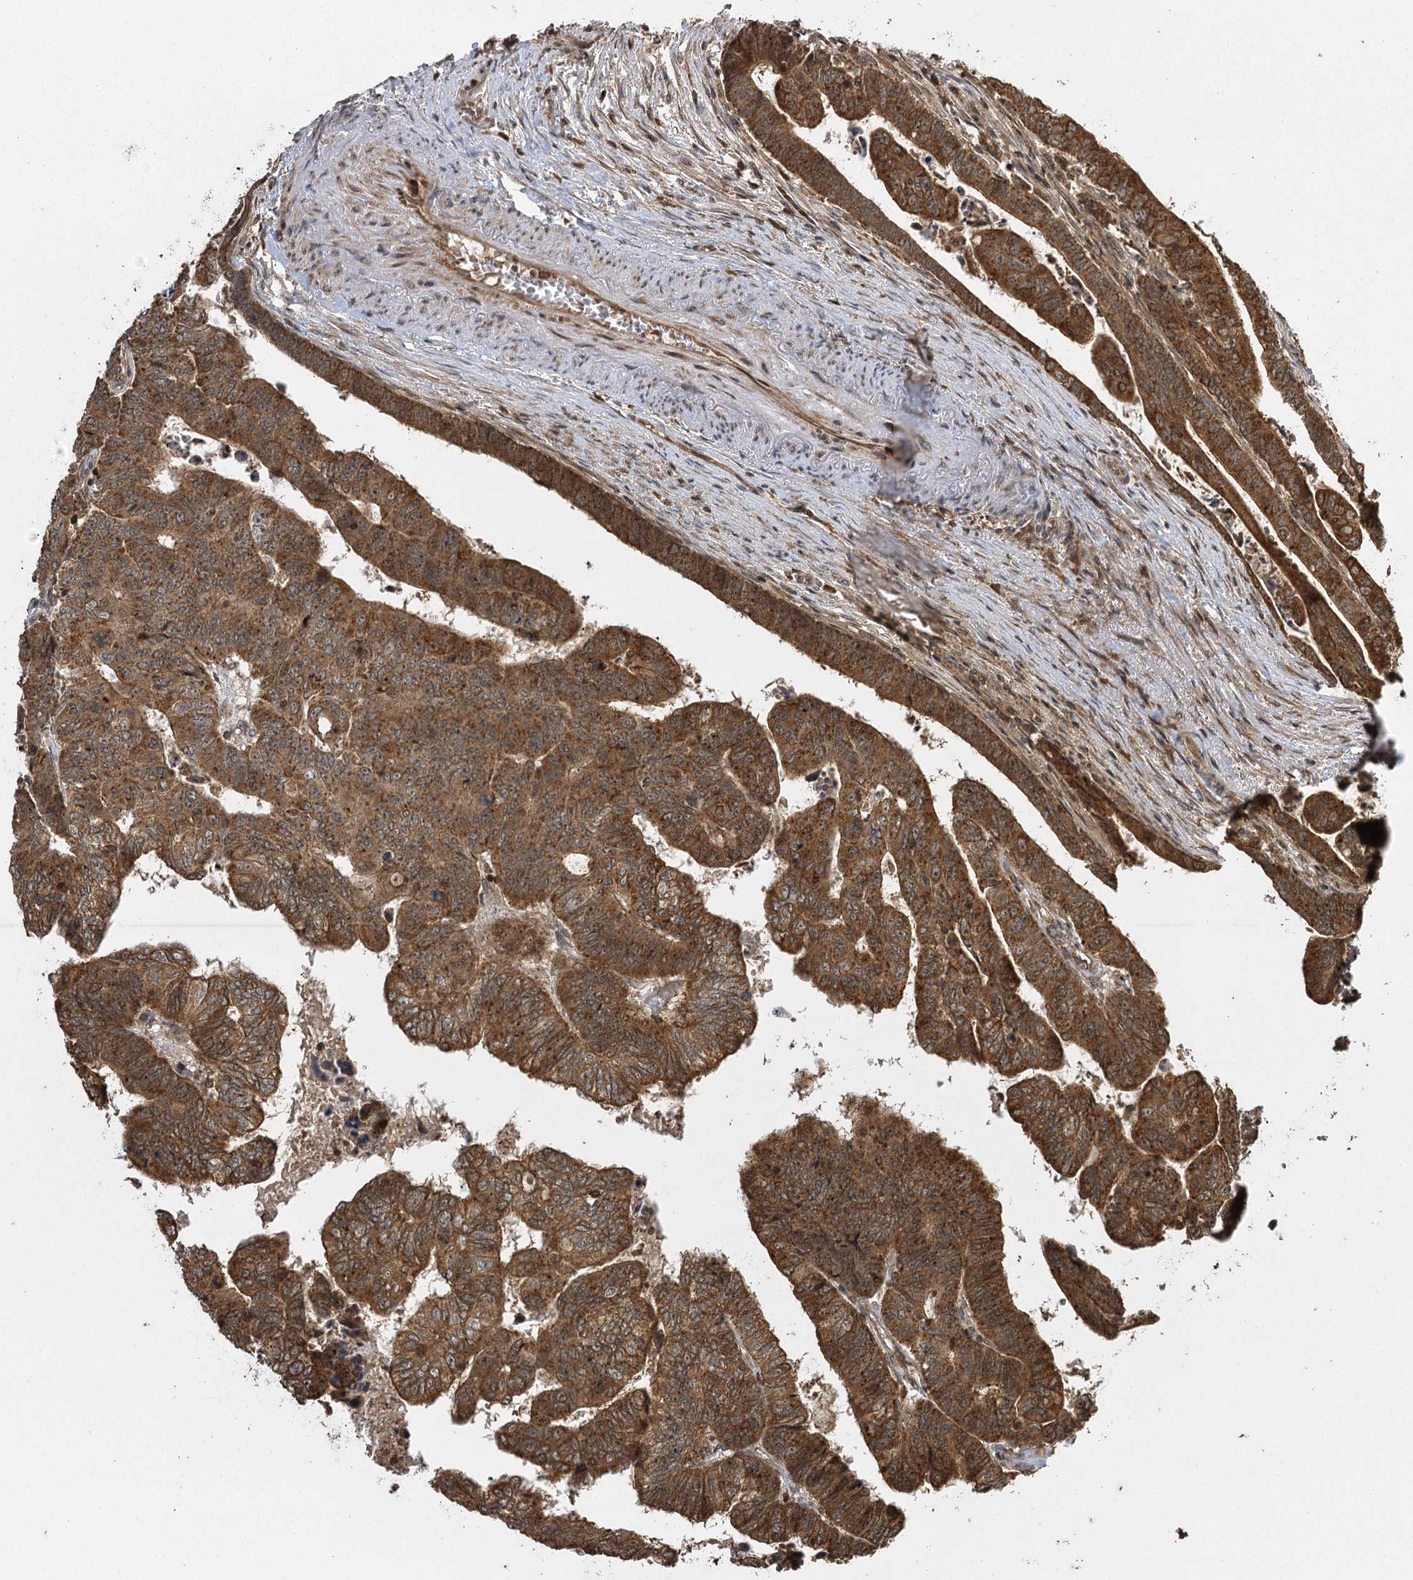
{"staining": {"intensity": "strong", "quantity": ">75%", "location": "cytoplasmic/membranous"}, "tissue": "colorectal cancer", "cell_type": "Tumor cells", "image_type": "cancer", "snomed": [{"axis": "morphology", "description": "Normal tissue, NOS"}, {"axis": "morphology", "description": "Adenocarcinoma, NOS"}, {"axis": "topography", "description": "Rectum"}], "caption": "Immunohistochemistry (IHC) micrograph of neoplastic tissue: human colorectal cancer stained using IHC shows high levels of strong protein expression localized specifically in the cytoplasmic/membranous of tumor cells, appearing as a cytoplasmic/membranous brown color.", "gene": "IL11RA", "patient": {"sex": "female", "age": 65}}